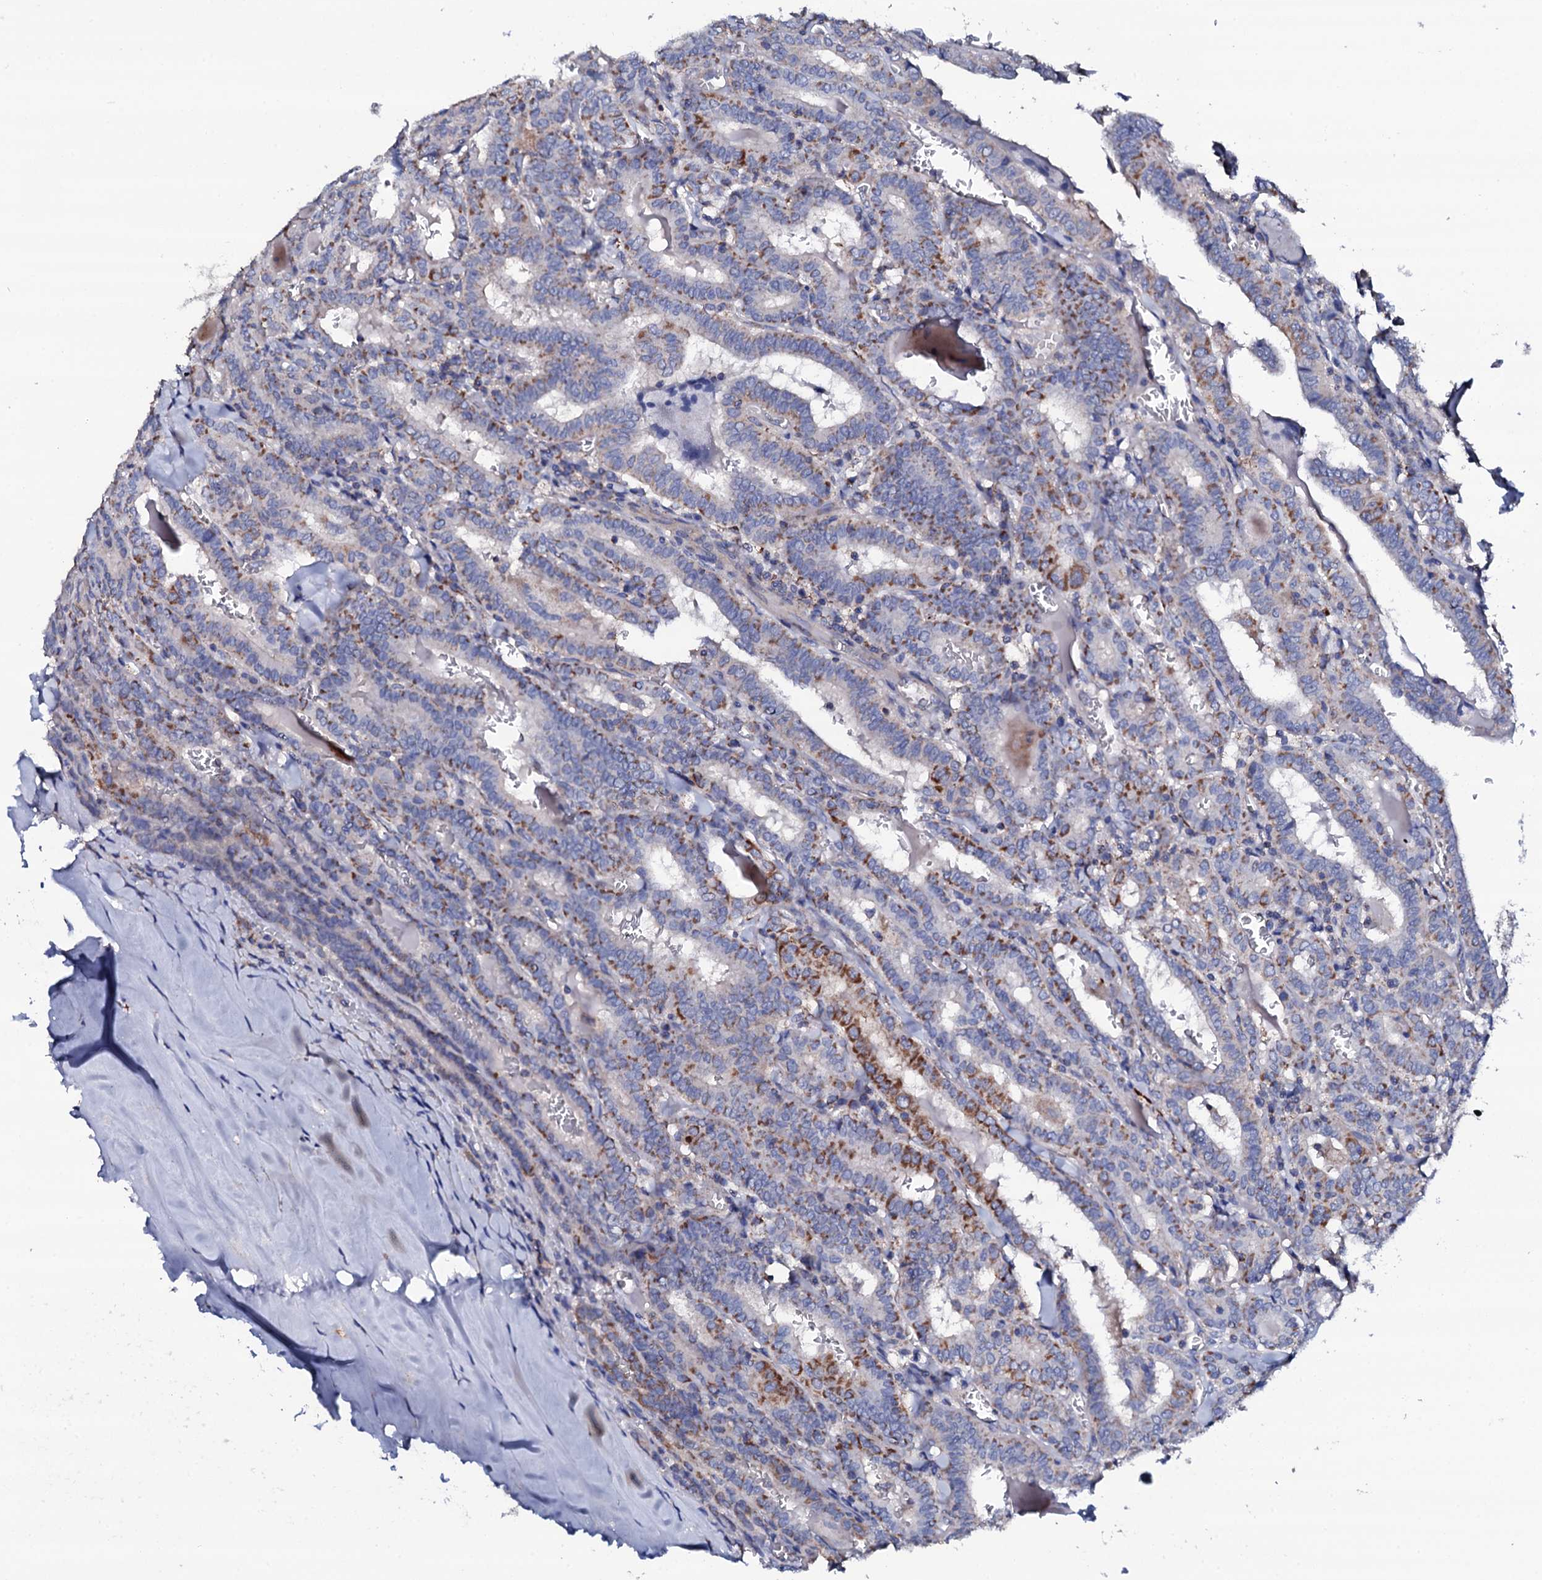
{"staining": {"intensity": "strong", "quantity": "<25%", "location": "cytoplasmic/membranous"}, "tissue": "thyroid cancer", "cell_type": "Tumor cells", "image_type": "cancer", "snomed": [{"axis": "morphology", "description": "Papillary adenocarcinoma, NOS"}, {"axis": "topography", "description": "Thyroid gland"}], "caption": "Thyroid papillary adenocarcinoma was stained to show a protein in brown. There is medium levels of strong cytoplasmic/membranous expression in about <25% of tumor cells. (DAB = brown stain, brightfield microscopy at high magnification).", "gene": "TCAF2", "patient": {"sex": "female", "age": 72}}